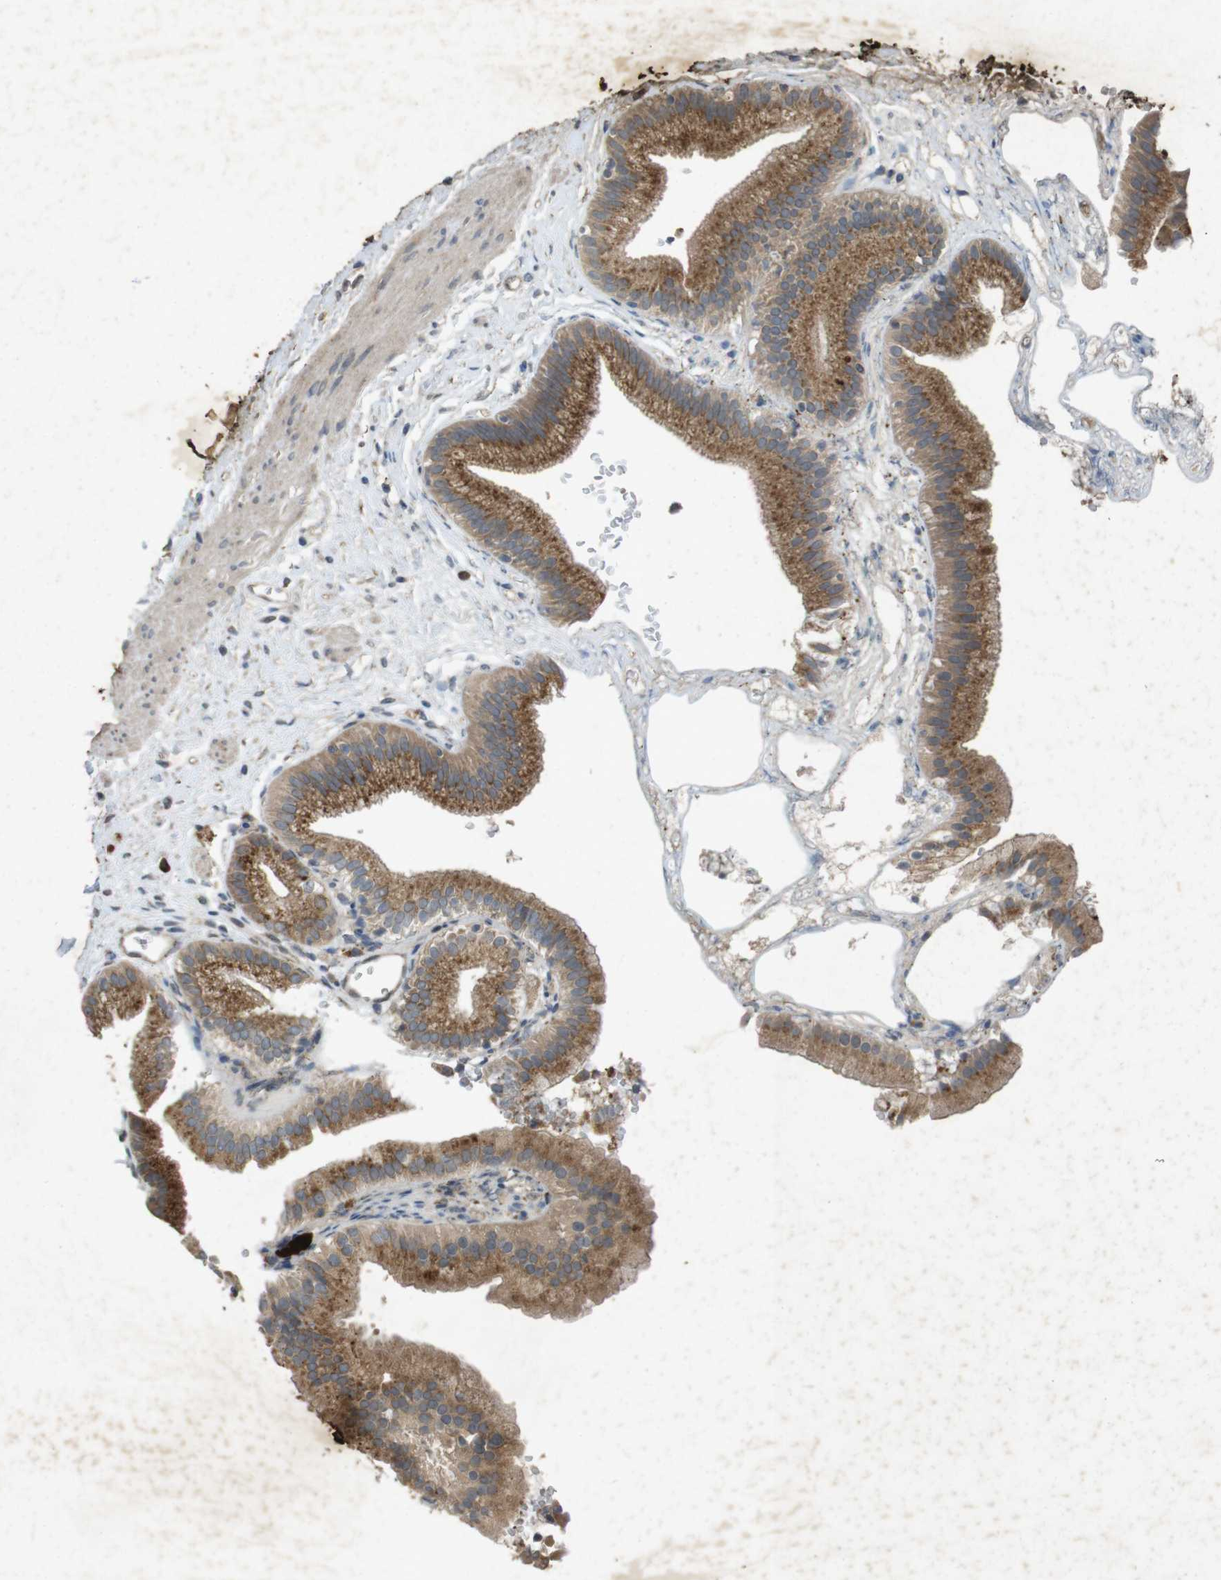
{"staining": {"intensity": "moderate", "quantity": ">75%", "location": "cytoplasmic/membranous"}, "tissue": "gallbladder", "cell_type": "Glandular cells", "image_type": "normal", "snomed": [{"axis": "morphology", "description": "Normal tissue, NOS"}, {"axis": "topography", "description": "Gallbladder"}], "caption": "Protein expression by IHC shows moderate cytoplasmic/membranous staining in about >75% of glandular cells in normal gallbladder. Nuclei are stained in blue.", "gene": "FLCN", "patient": {"sex": "male", "age": 55}}